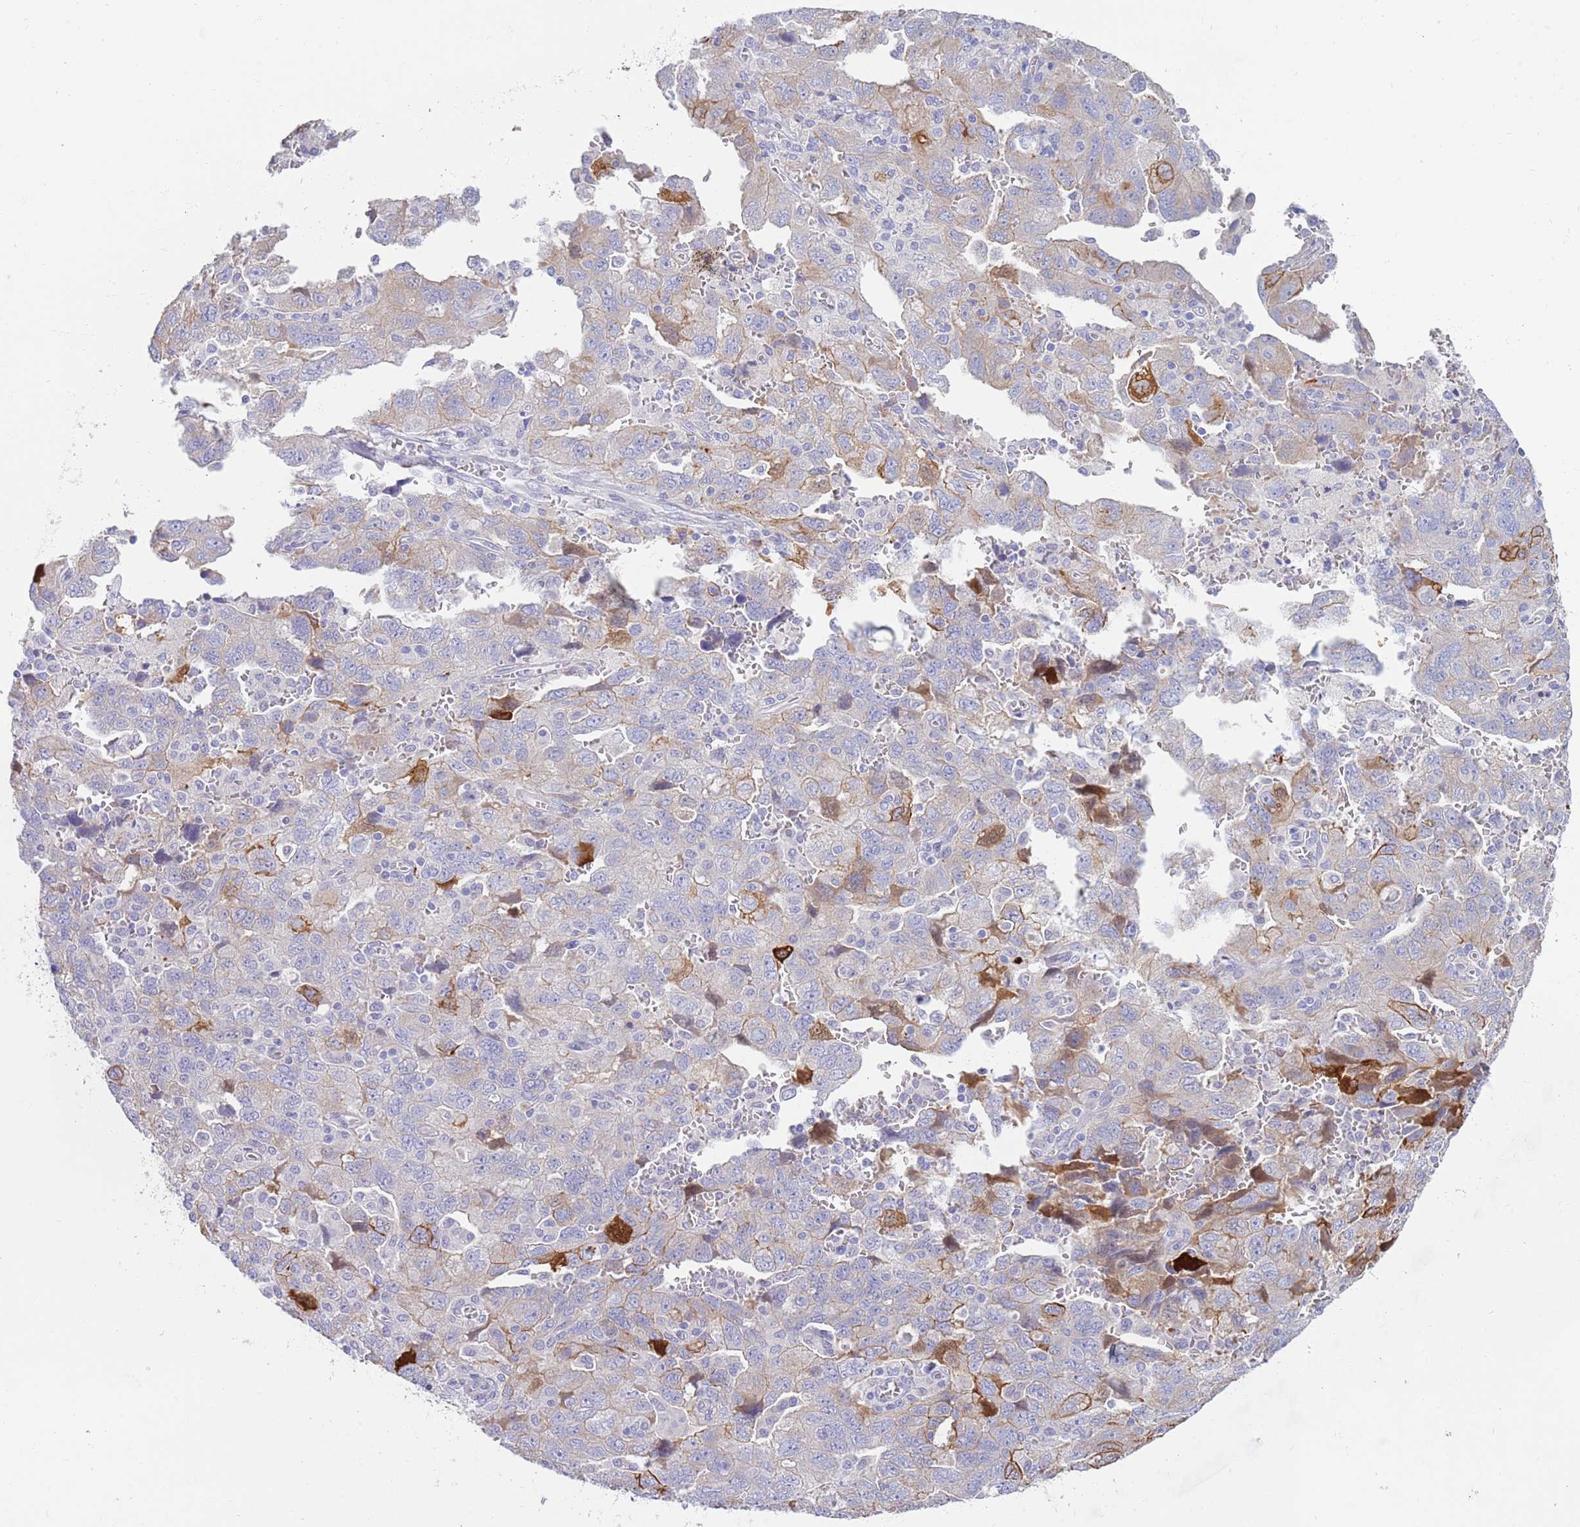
{"staining": {"intensity": "moderate", "quantity": "<25%", "location": "cytoplasmic/membranous"}, "tissue": "ovarian cancer", "cell_type": "Tumor cells", "image_type": "cancer", "snomed": [{"axis": "morphology", "description": "Carcinoma, NOS"}, {"axis": "morphology", "description": "Cystadenocarcinoma, serous, NOS"}, {"axis": "topography", "description": "Ovary"}], "caption": "Protein staining displays moderate cytoplasmic/membranous expression in about <25% of tumor cells in ovarian serous cystadenocarcinoma.", "gene": "CCDC149", "patient": {"sex": "female", "age": 69}}